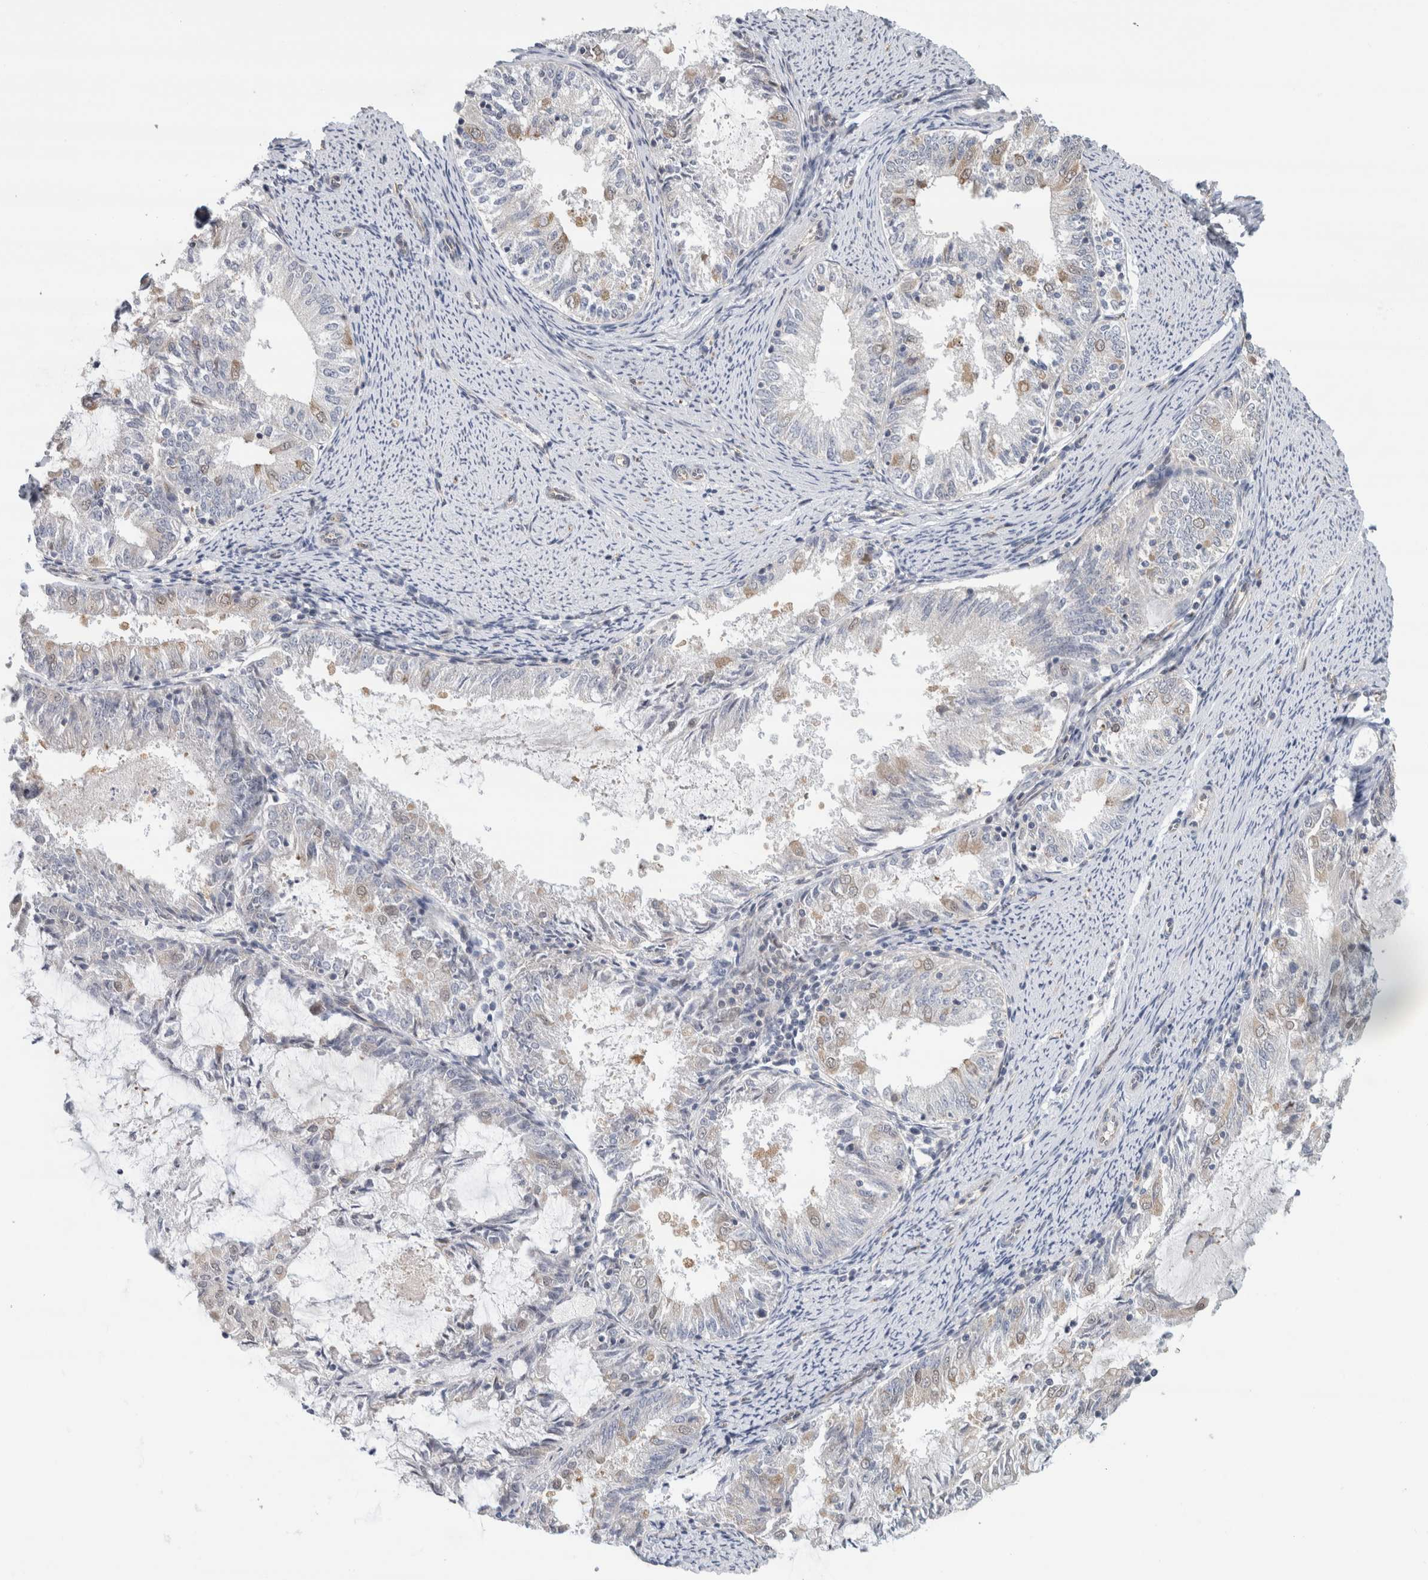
{"staining": {"intensity": "weak", "quantity": "<25%", "location": "cytoplasmic/membranous"}, "tissue": "endometrial cancer", "cell_type": "Tumor cells", "image_type": "cancer", "snomed": [{"axis": "morphology", "description": "Adenocarcinoma, NOS"}, {"axis": "topography", "description": "Endometrium"}], "caption": "An image of adenocarcinoma (endometrial) stained for a protein reveals no brown staining in tumor cells. The staining is performed using DAB (3,3'-diaminobenzidine) brown chromogen with nuclei counter-stained in using hematoxylin.", "gene": "EIF4G3", "patient": {"sex": "female", "age": 57}}